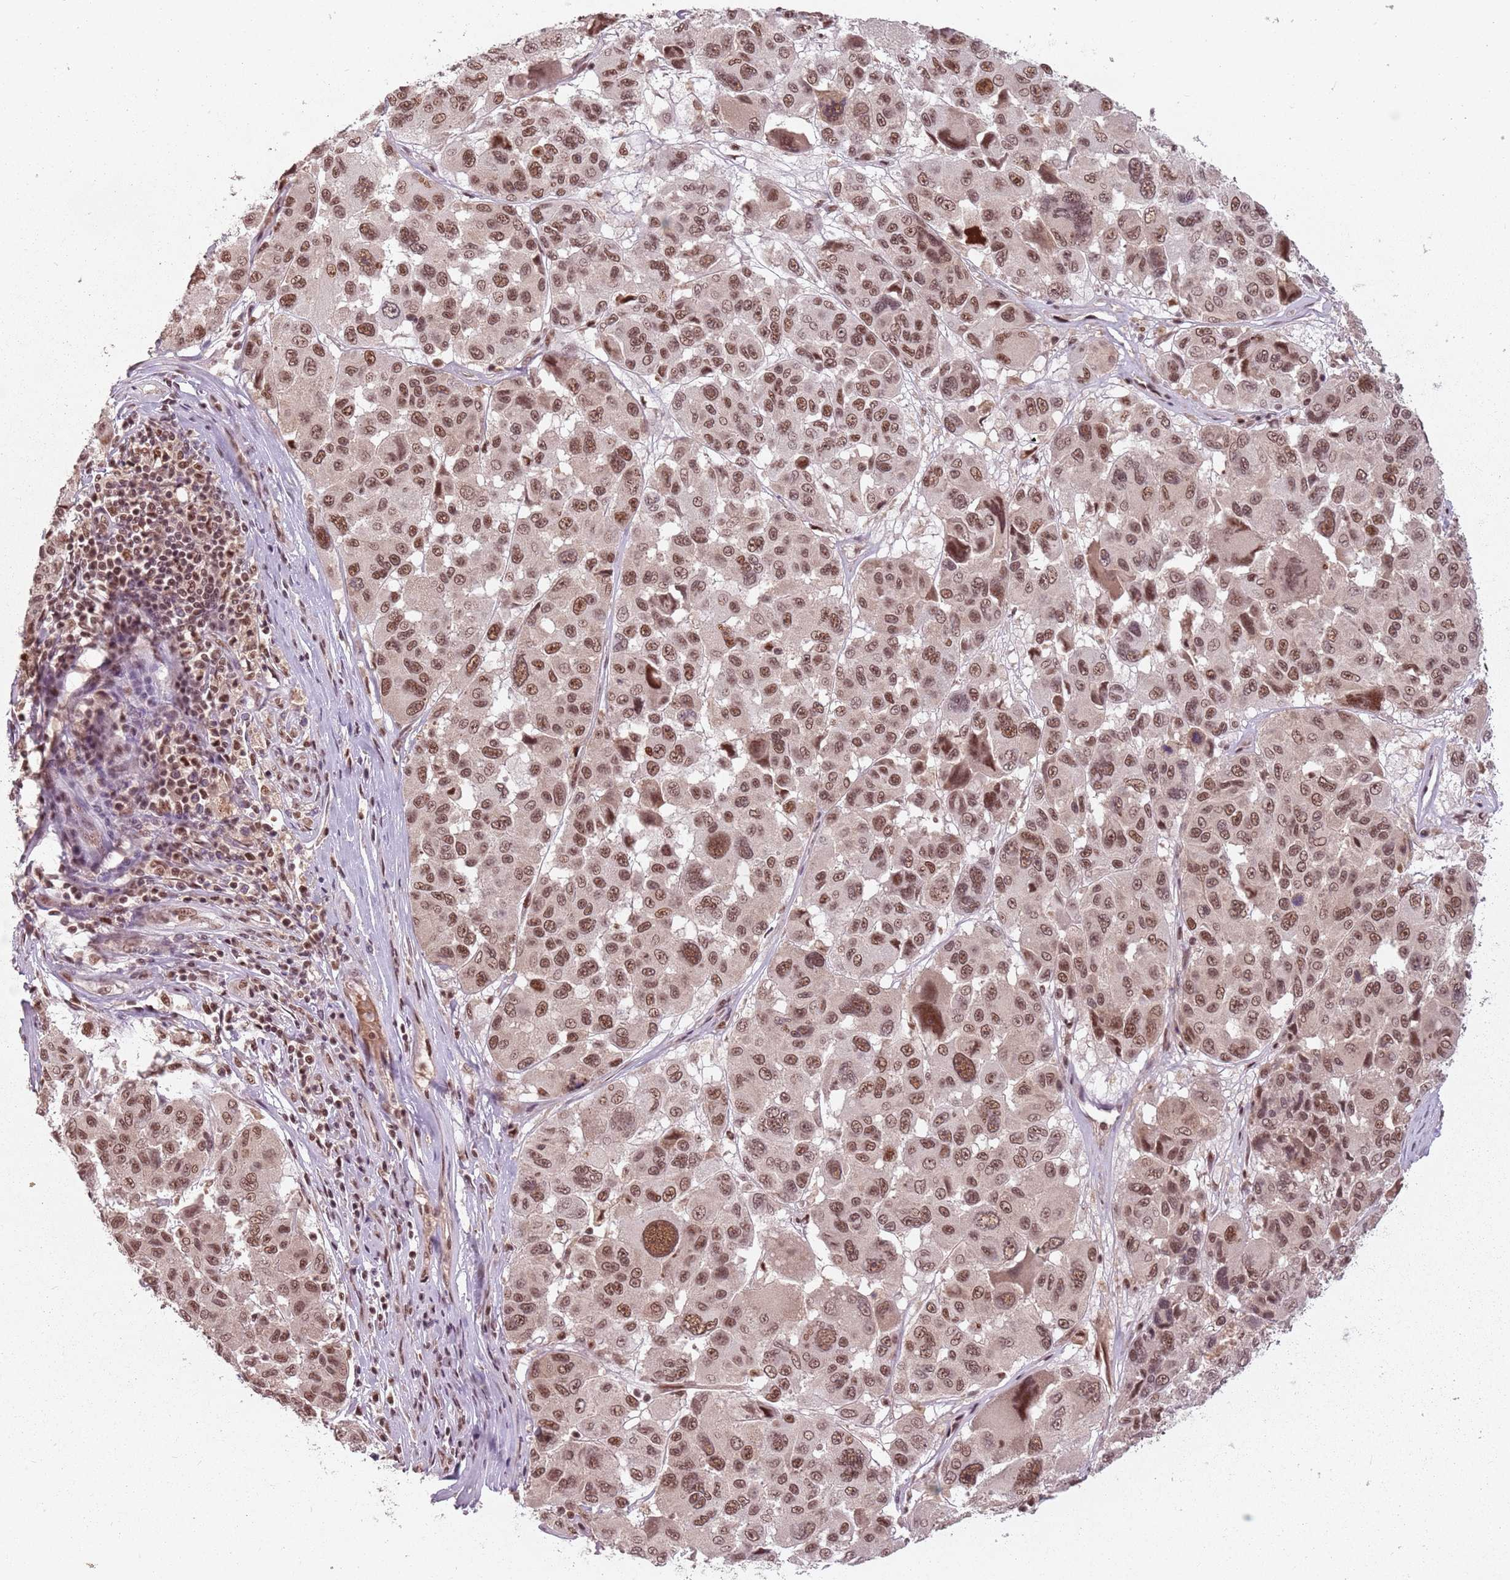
{"staining": {"intensity": "moderate", "quantity": ">75%", "location": "nuclear"}, "tissue": "melanoma", "cell_type": "Tumor cells", "image_type": "cancer", "snomed": [{"axis": "morphology", "description": "Malignant melanoma, NOS"}, {"axis": "topography", "description": "Skin"}], "caption": "This is an image of immunohistochemistry (IHC) staining of melanoma, which shows moderate positivity in the nuclear of tumor cells.", "gene": "NCBP1", "patient": {"sex": "female", "age": 66}}